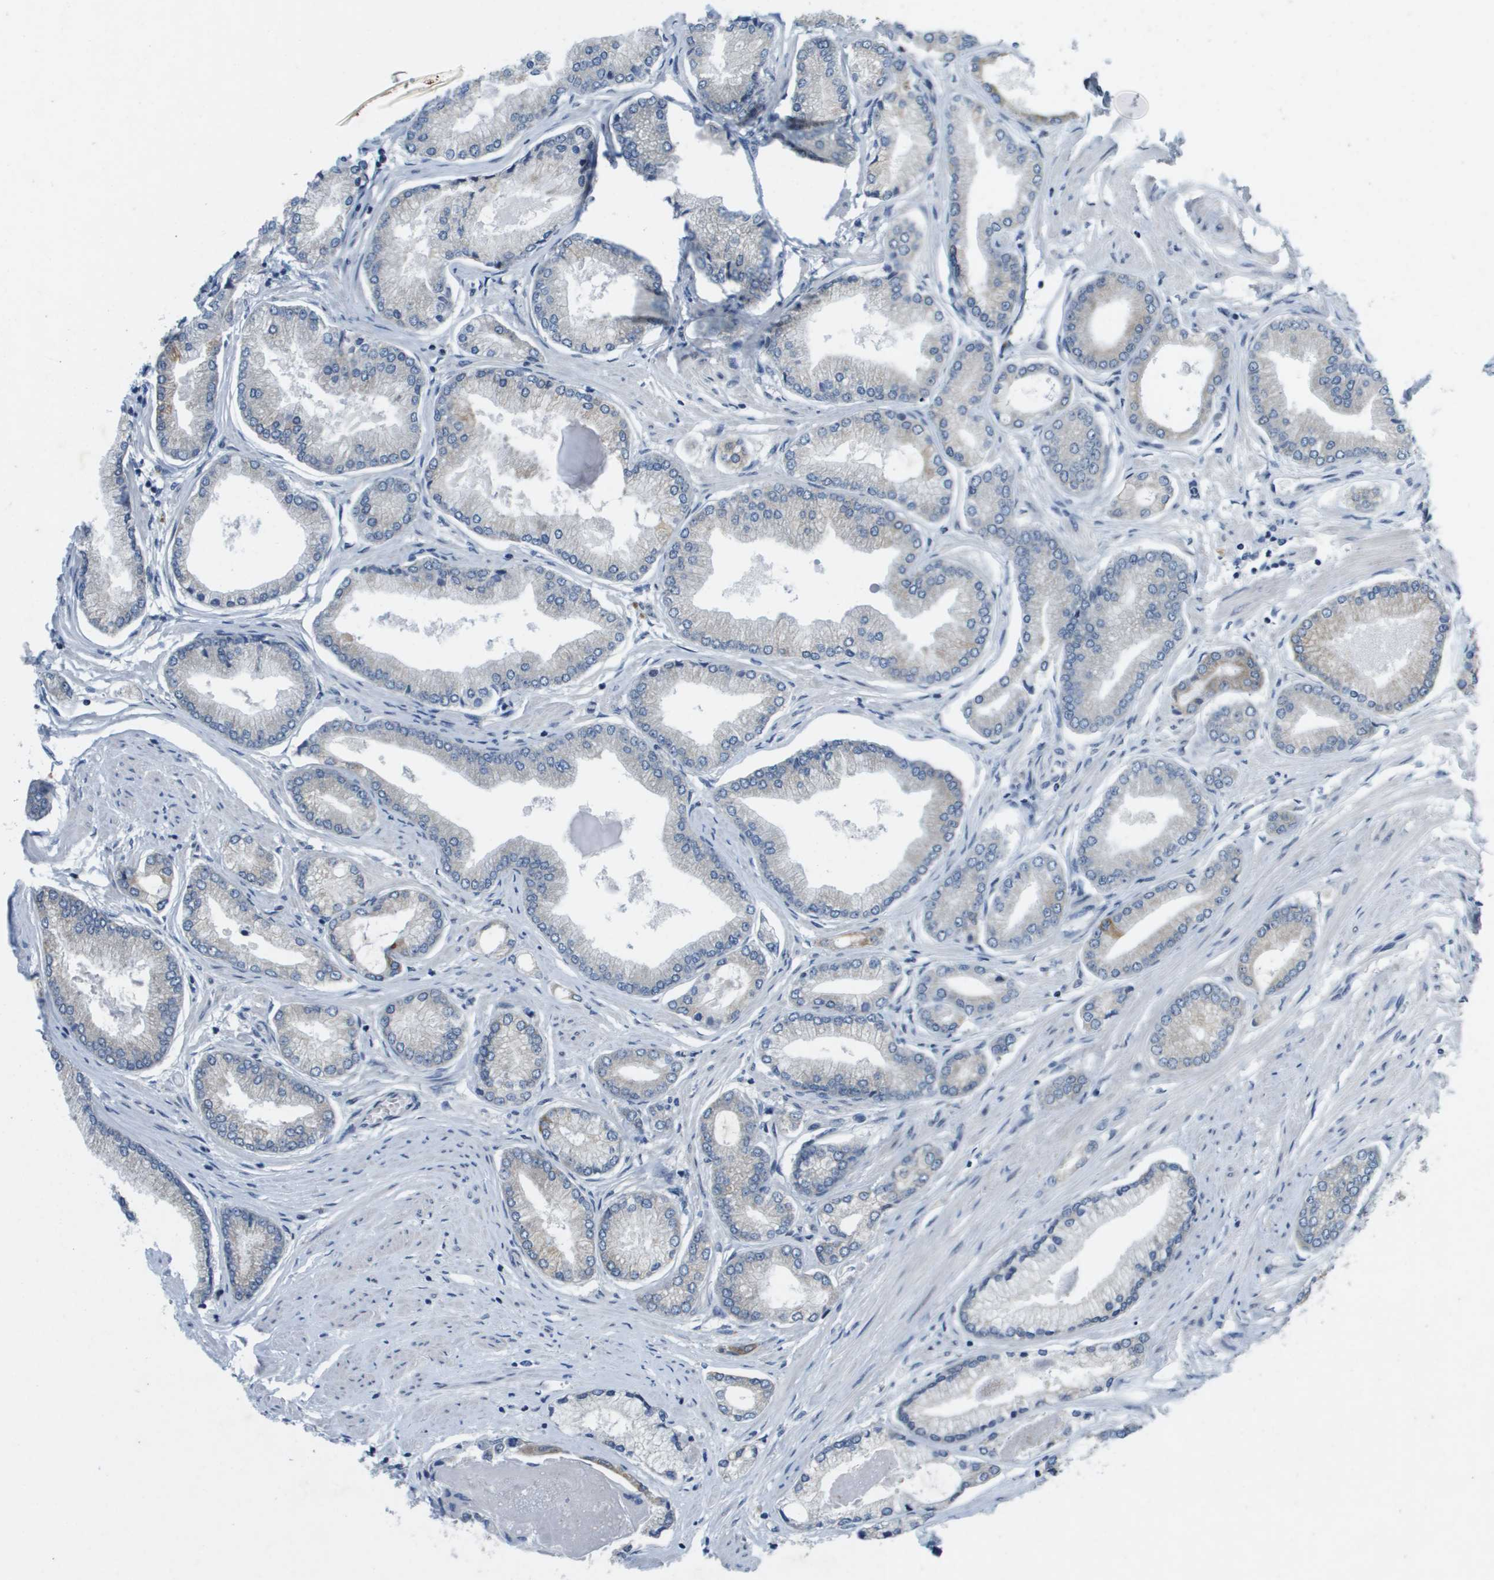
{"staining": {"intensity": "negative", "quantity": "none", "location": "none"}, "tissue": "prostate cancer", "cell_type": "Tumor cells", "image_type": "cancer", "snomed": [{"axis": "morphology", "description": "Adenocarcinoma, High grade"}, {"axis": "topography", "description": "Prostate"}], "caption": "Protein analysis of prostate cancer shows no significant staining in tumor cells.", "gene": "IFNLR1", "patient": {"sex": "male", "age": 61}}